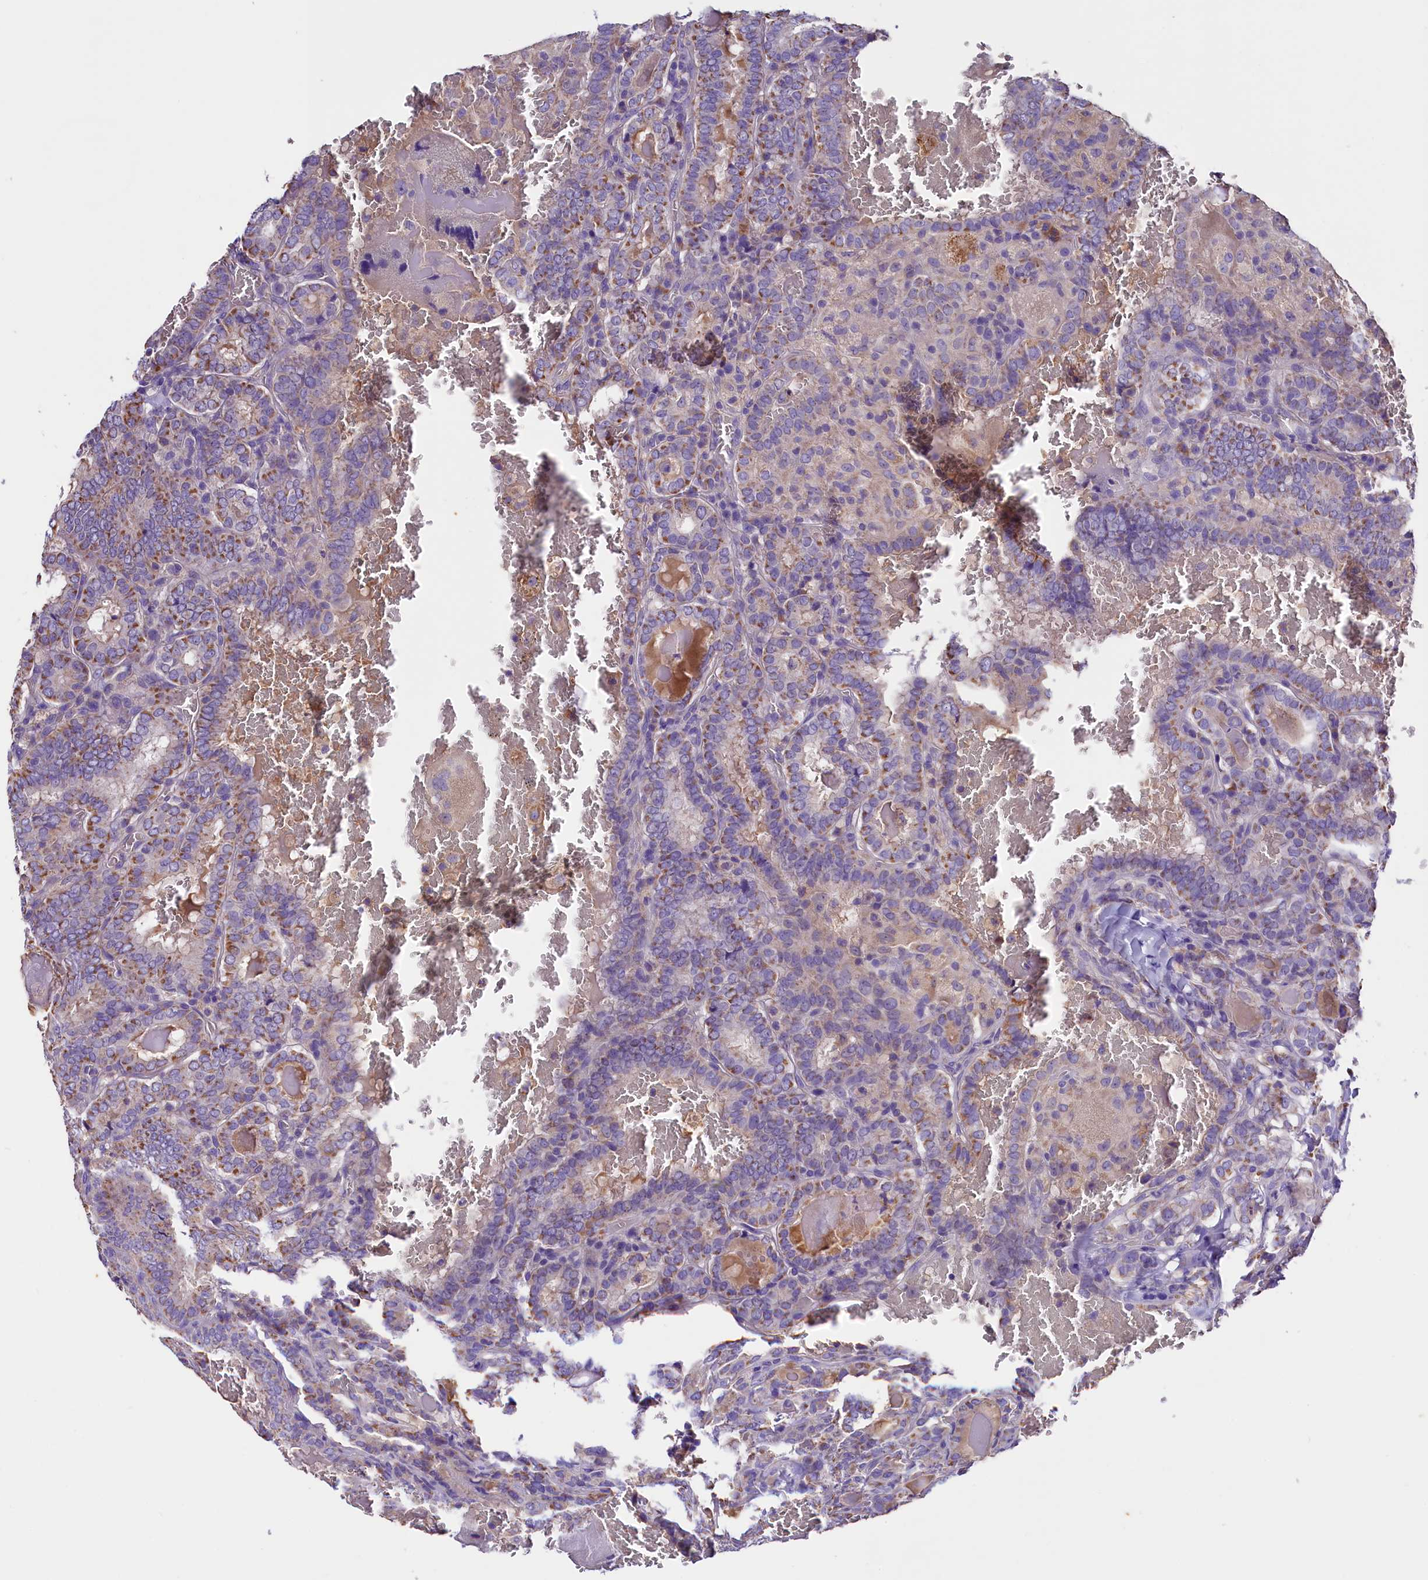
{"staining": {"intensity": "moderate", "quantity": "25%-75%", "location": "cytoplasmic/membranous"}, "tissue": "thyroid cancer", "cell_type": "Tumor cells", "image_type": "cancer", "snomed": [{"axis": "morphology", "description": "Papillary adenocarcinoma, NOS"}, {"axis": "topography", "description": "Thyroid gland"}], "caption": "Immunohistochemistry (IHC) photomicrograph of human thyroid cancer (papillary adenocarcinoma) stained for a protein (brown), which reveals medium levels of moderate cytoplasmic/membranous staining in about 25%-75% of tumor cells.", "gene": "SIX5", "patient": {"sex": "female", "age": 72}}